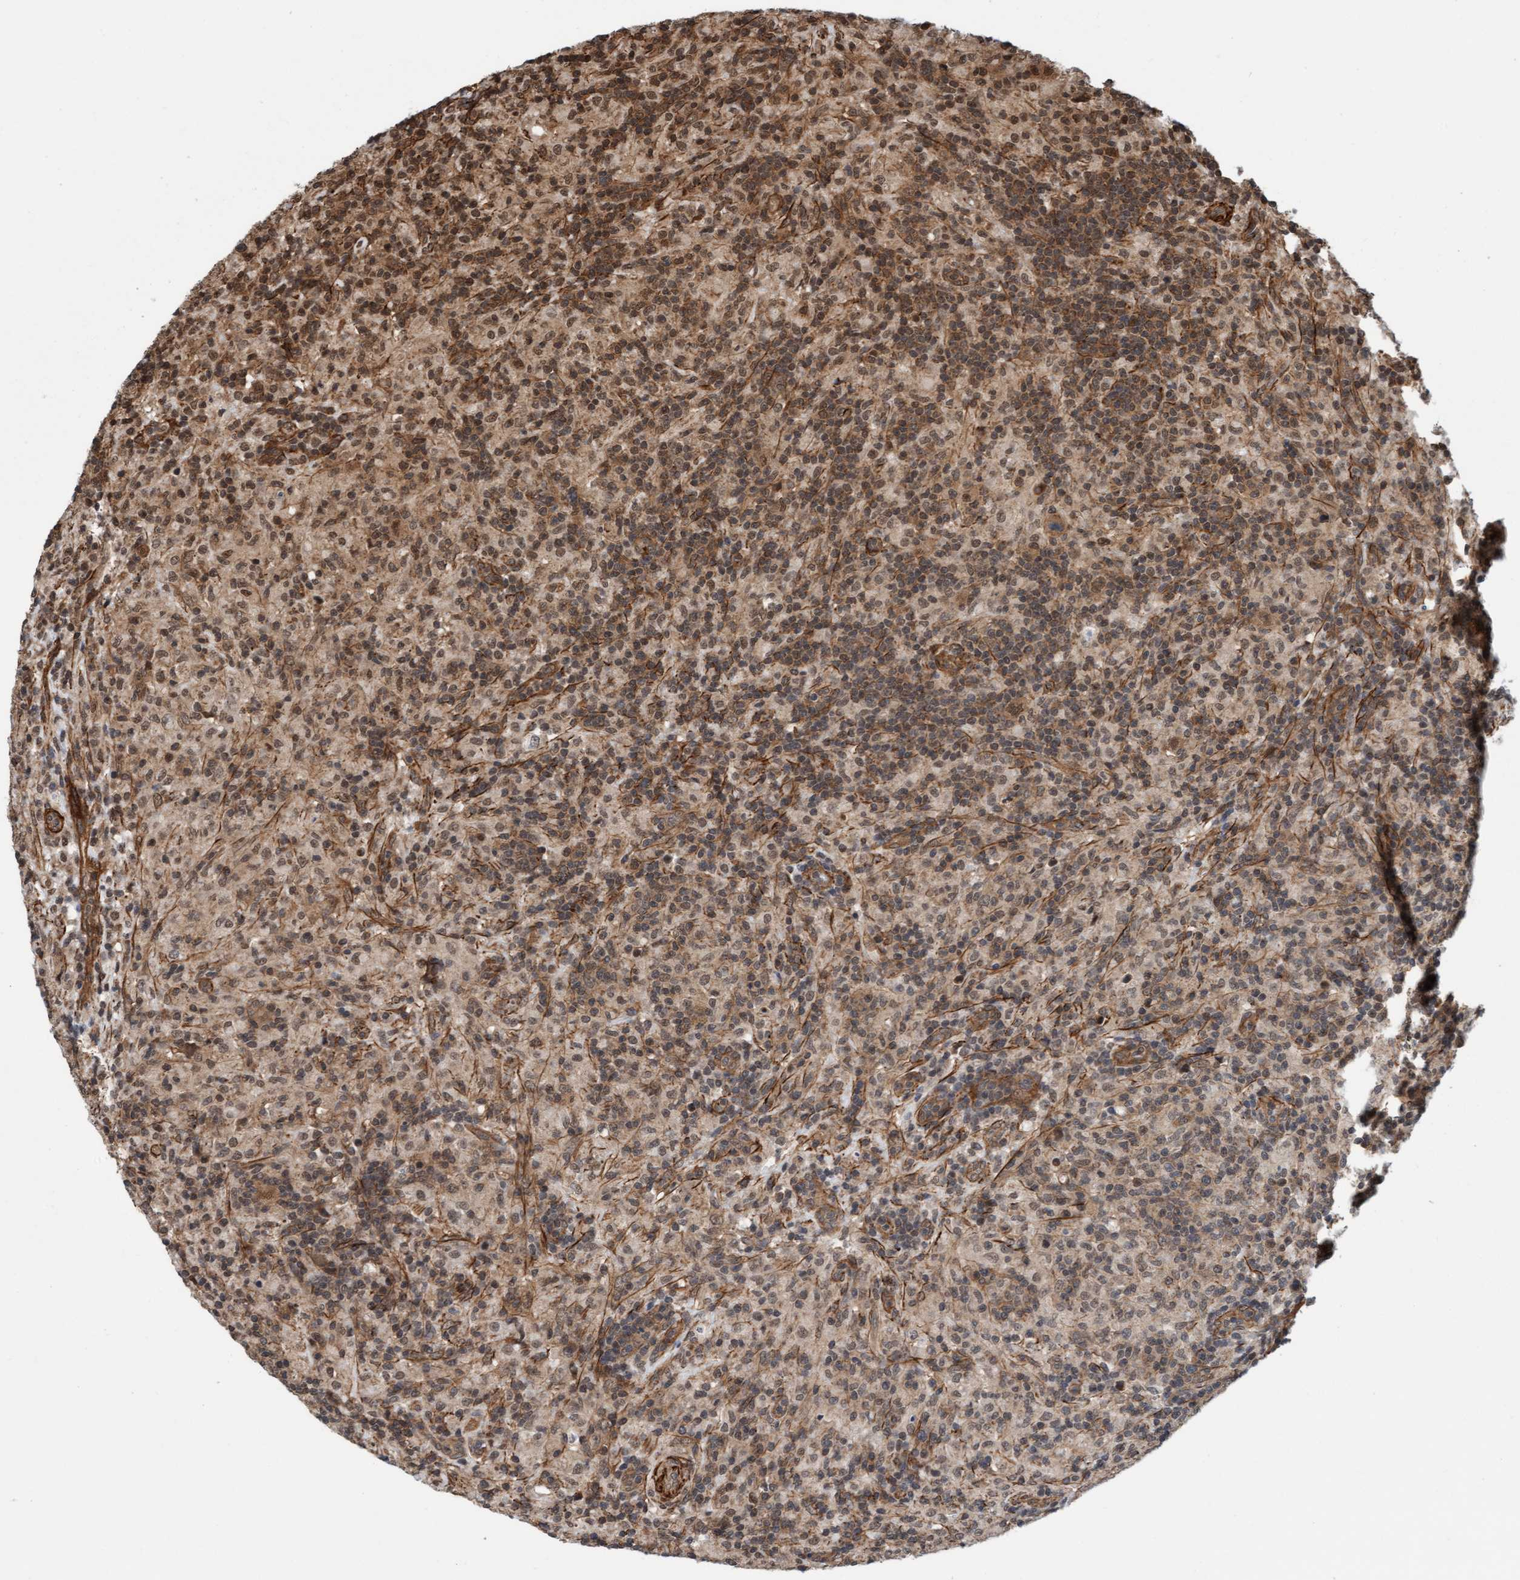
{"staining": {"intensity": "weak", "quantity": ">75%", "location": "cytoplasmic/membranous,nuclear"}, "tissue": "lymphoma", "cell_type": "Tumor cells", "image_type": "cancer", "snomed": [{"axis": "morphology", "description": "Hodgkin's disease, NOS"}, {"axis": "topography", "description": "Lymph node"}], "caption": "Approximately >75% of tumor cells in human Hodgkin's disease show weak cytoplasmic/membranous and nuclear protein staining as visualized by brown immunohistochemical staining.", "gene": "STXBP4", "patient": {"sex": "male", "age": 70}}